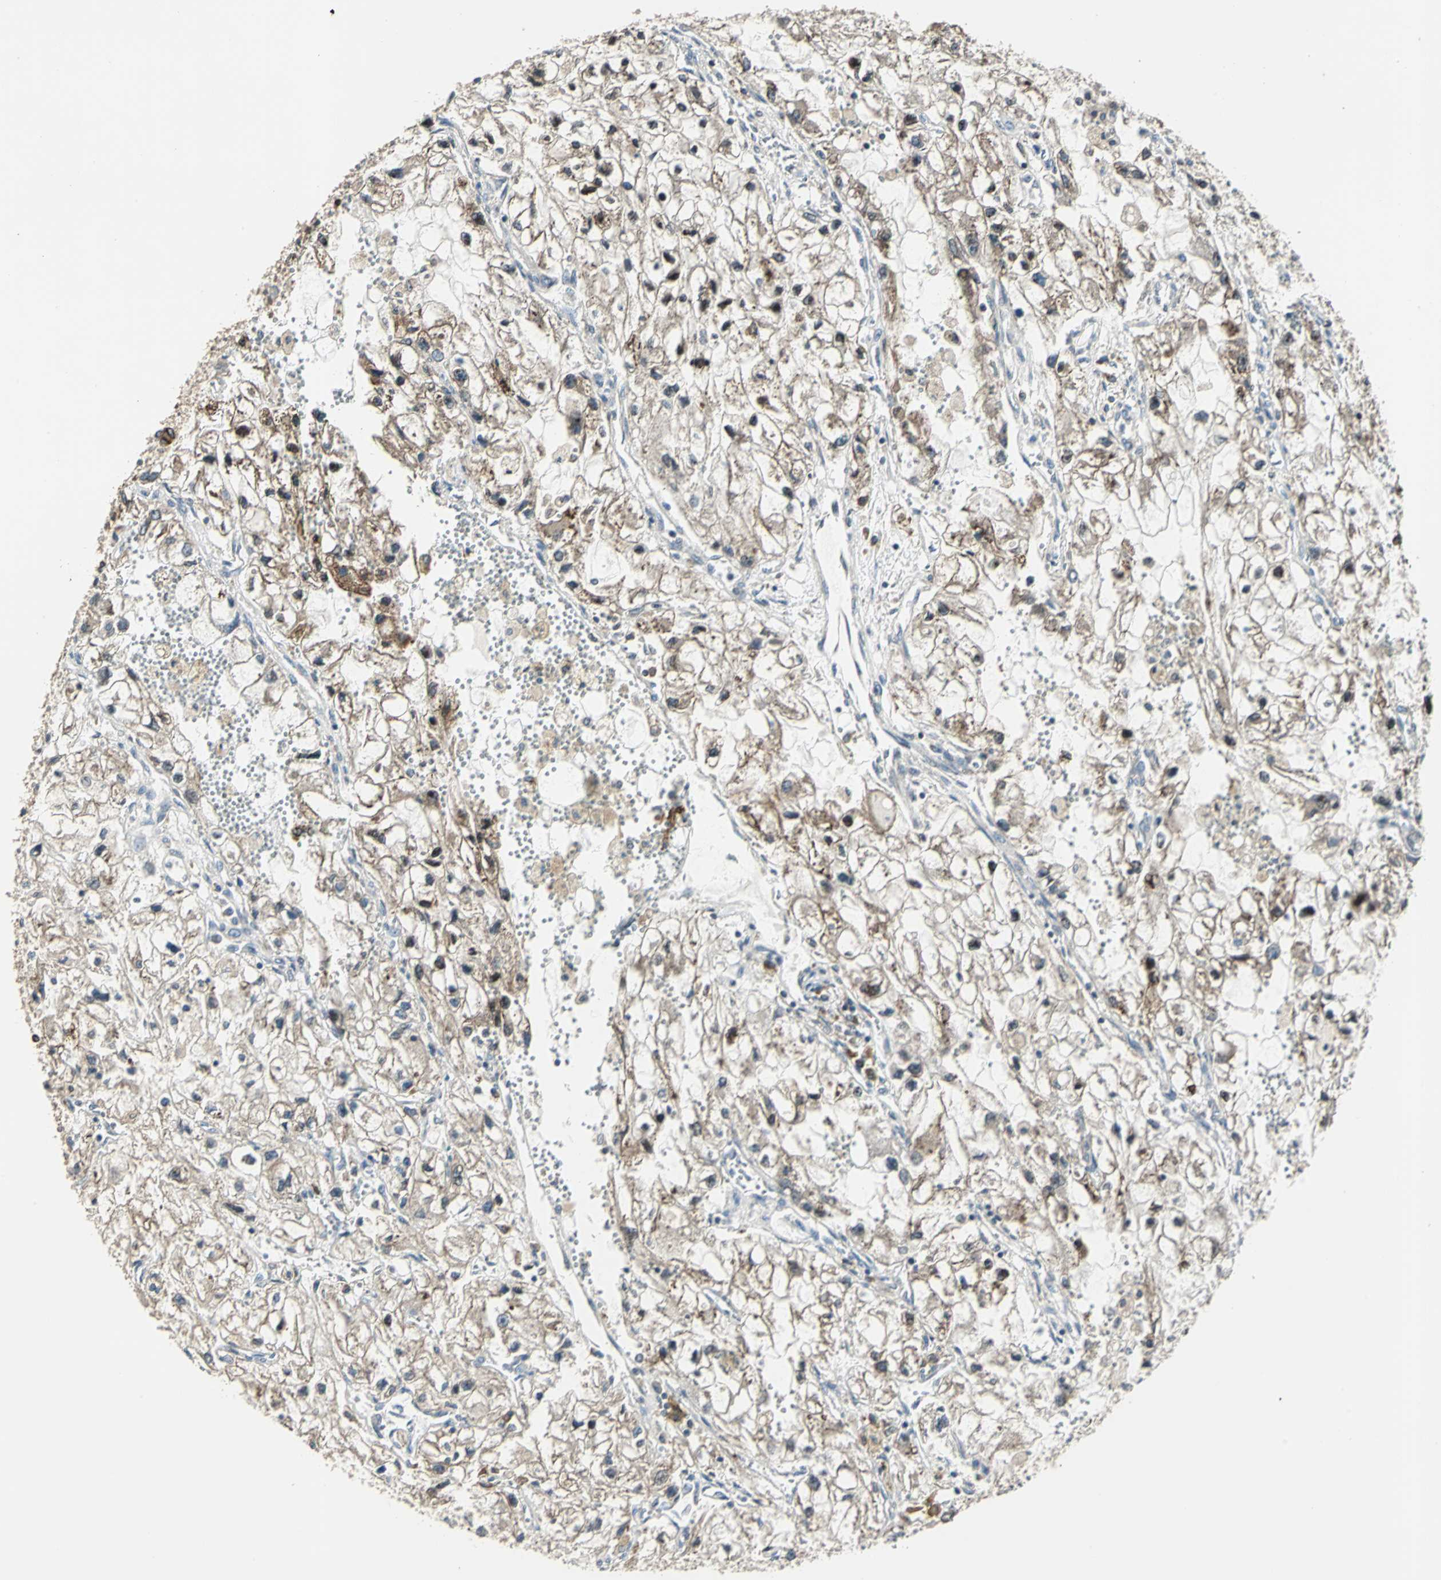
{"staining": {"intensity": "moderate", "quantity": "25%-75%", "location": "cytoplasmic/membranous"}, "tissue": "renal cancer", "cell_type": "Tumor cells", "image_type": "cancer", "snomed": [{"axis": "morphology", "description": "Adenocarcinoma, NOS"}, {"axis": "topography", "description": "Kidney"}], "caption": "Protein expression analysis of renal cancer (adenocarcinoma) shows moderate cytoplasmic/membranous staining in about 25%-75% of tumor cells. The staining was performed using DAB (3,3'-diaminobenzidine), with brown indicating positive protein expression. Nuclei are stained blue with hematoxylin.", "gene": "HTATIP2", "patient": {"sex": "female", "age": 70}}